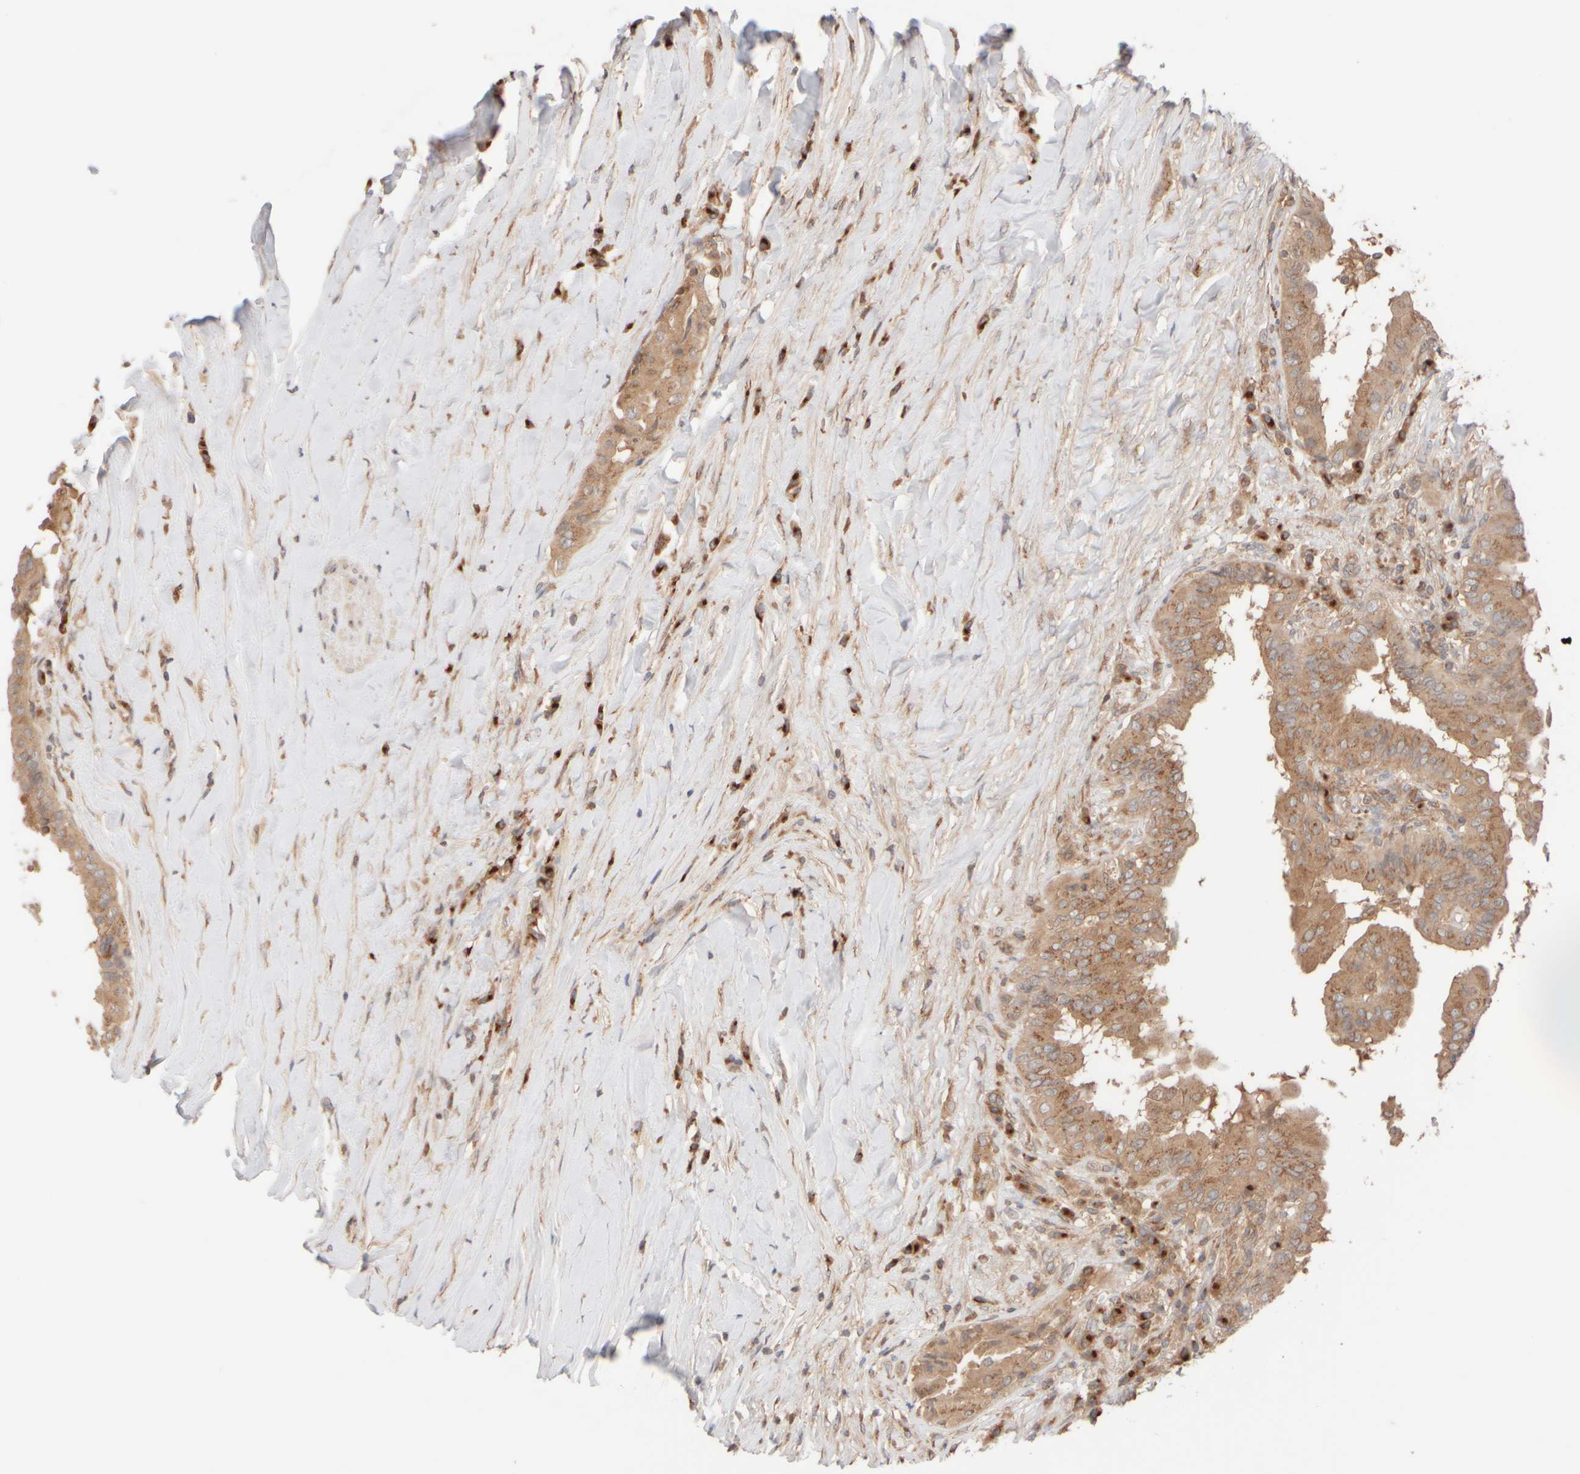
{"staining": {"intensity": "moderate", "quantity": ">75%", "location": "cytoplasmic/membranous"}, "tissue": "thyroid cancer", "cell_type": "Tumor cells", "image_type": "cancer", "snomed": [{"axis": "morphology", "description": "Papillary adenocarcinoma, NOS"}, {"axis": "topography", "description": "Thyroid gland"}], "caption": "A medium amount of moderate cytoplasmic/membranous staining is identified in about >75% of tumor cells in thyroid cancer (papillary adenocarcinoma) tissue.", "gene": "RABEP1", "patient": {"sex": "male", "age": 33}}